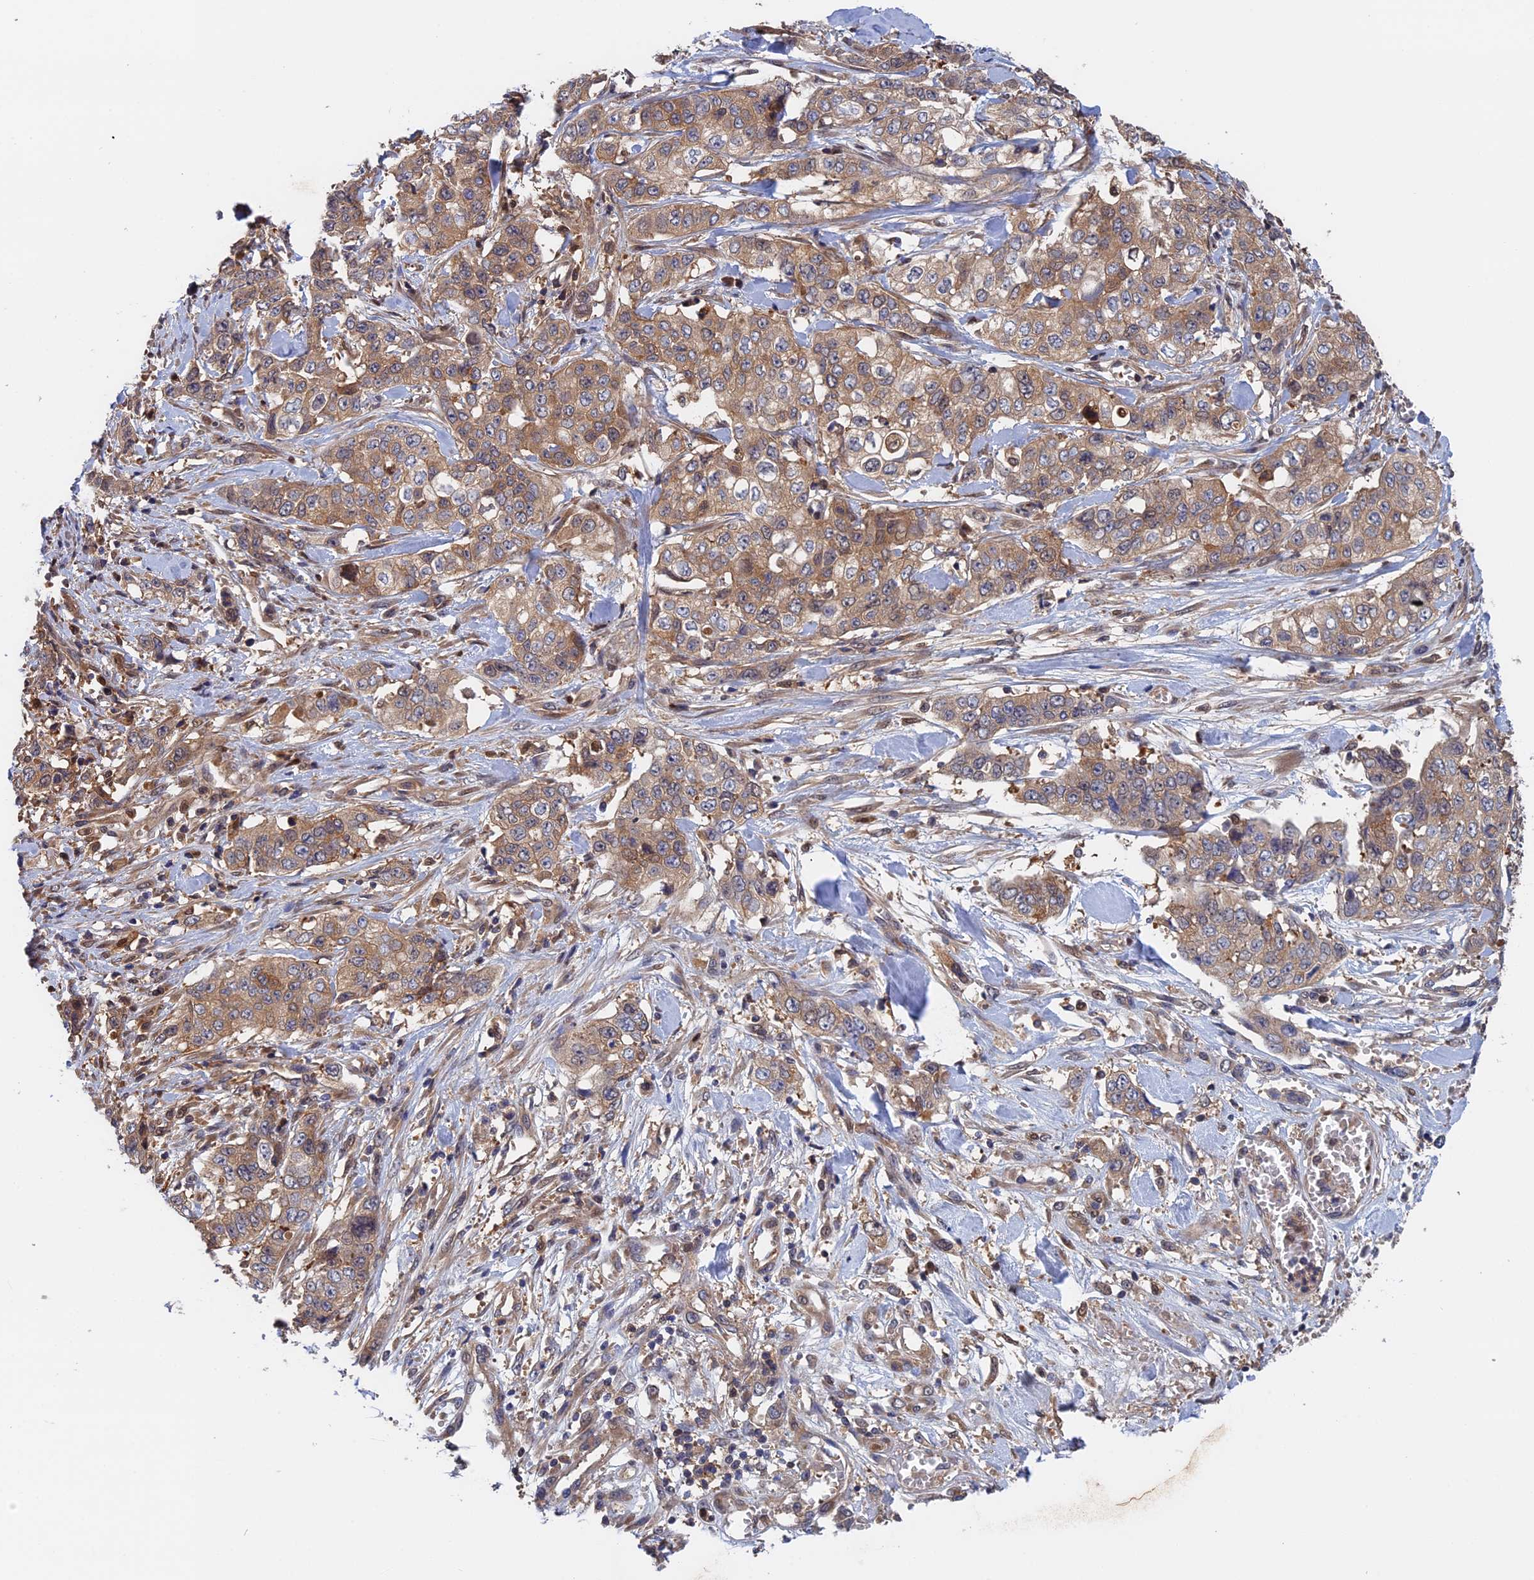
{"staining": {"intensity": "weak", "quantity": ">75%", "location": "cytoplasmic/membranous"}, "tissue": "stomach cancer", "cell_type": "Tumor cells", "image_type": "cancer", "snomed": [{"axis": "morphology", "description": "Adenocarcinoma, NOS"}, {"axis": "topography", "description": "Stomach, upper"}], "caption": "Protein staining shows weak cytoplasmic/membranous expression in approximately >75% of tumor cells in stomach cancer (adenocarcinoma). (Brightfield microscopy of DAB IHC at high magnification).", "gene": "BLVRA", "patient": {"sex": "male", "age": 62}}